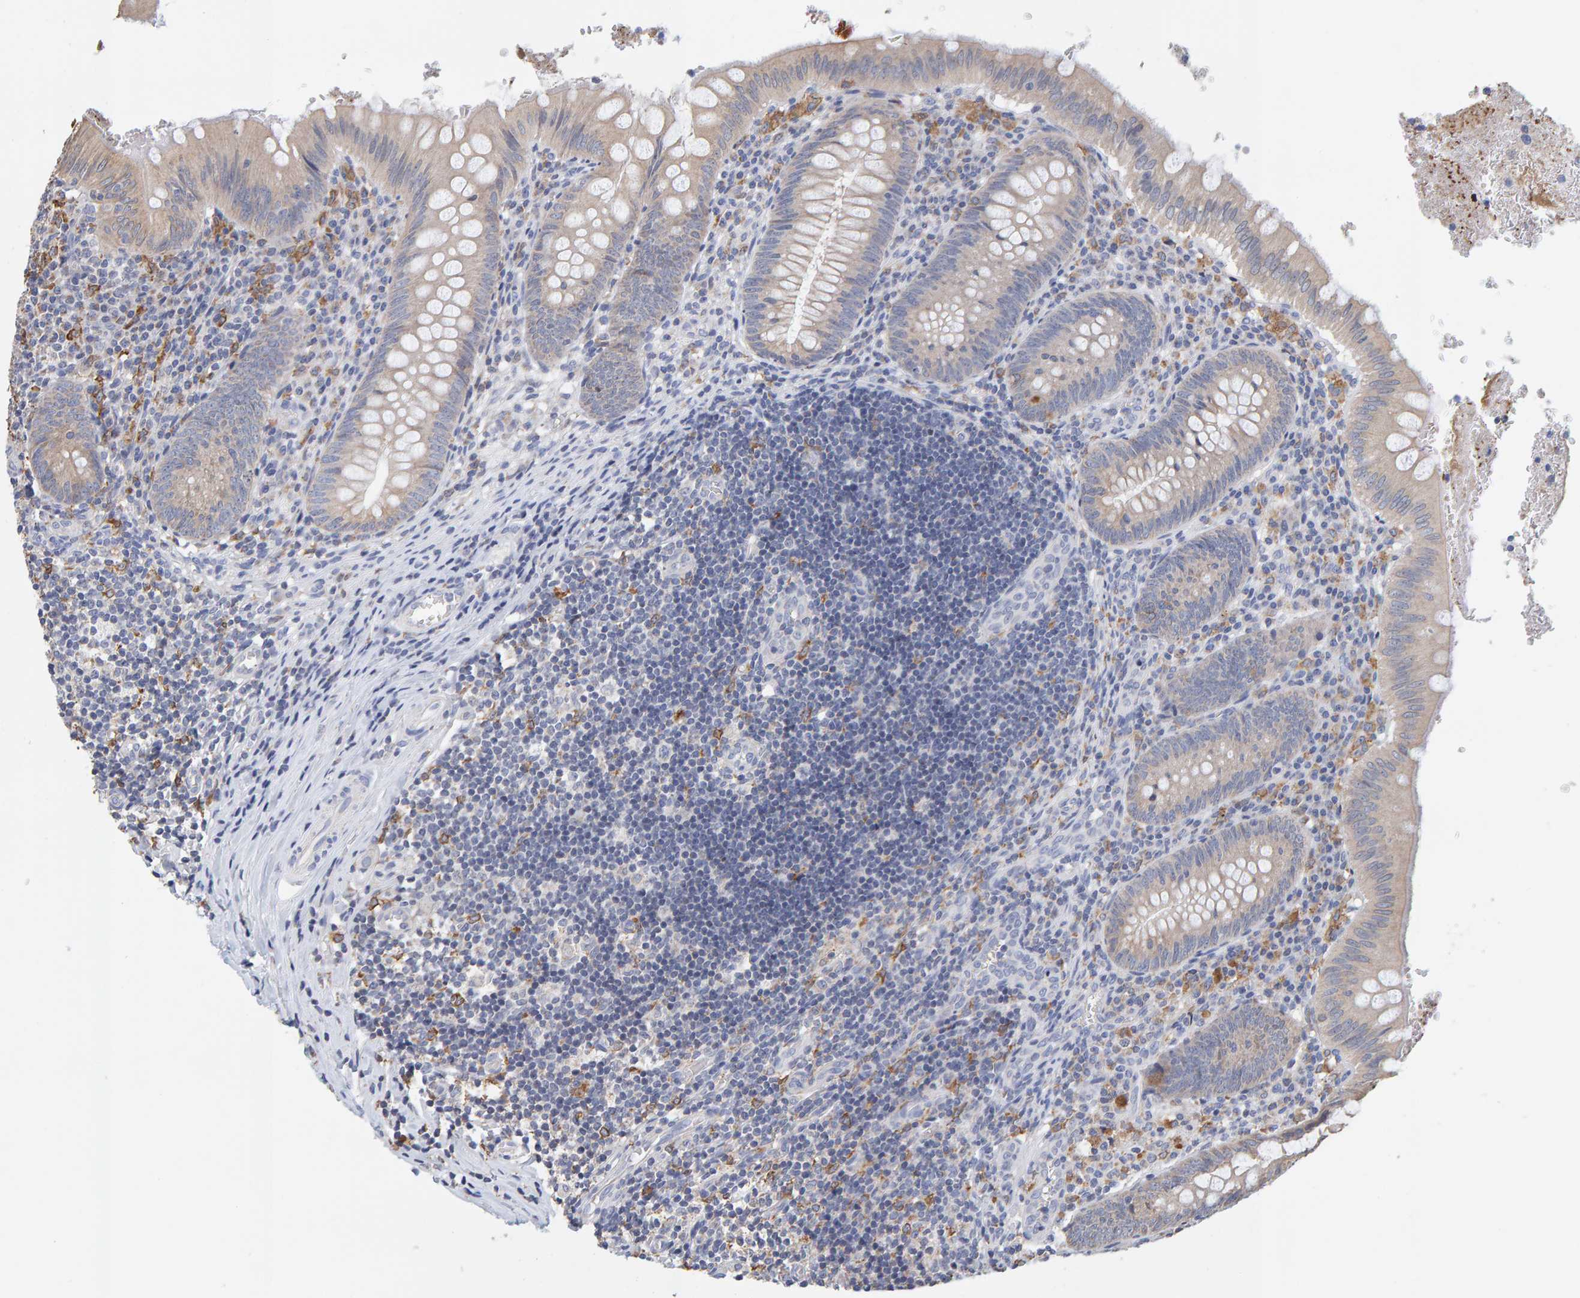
{"staining": {"intensity": "moderate", "quantity": "25%-75%", "location": "cytoplasmic/membranous"}, "tissue": "appendix", "cell_type": "Glandular cells", "image_type": "normal", "snomed": [{"axis": "morphology", "description": "Normal tissue, NOS"}, {"axis": "topography", "description": "Appendix"}], "caption": "Immunohistochemical staining of normal human appendix demonstrates moderate cytoplasmic/membranous protein staining in about 25%-75% of glandular cells.", "gene": "SGPL1", "patient": {"sex": "male", "age": 8}}